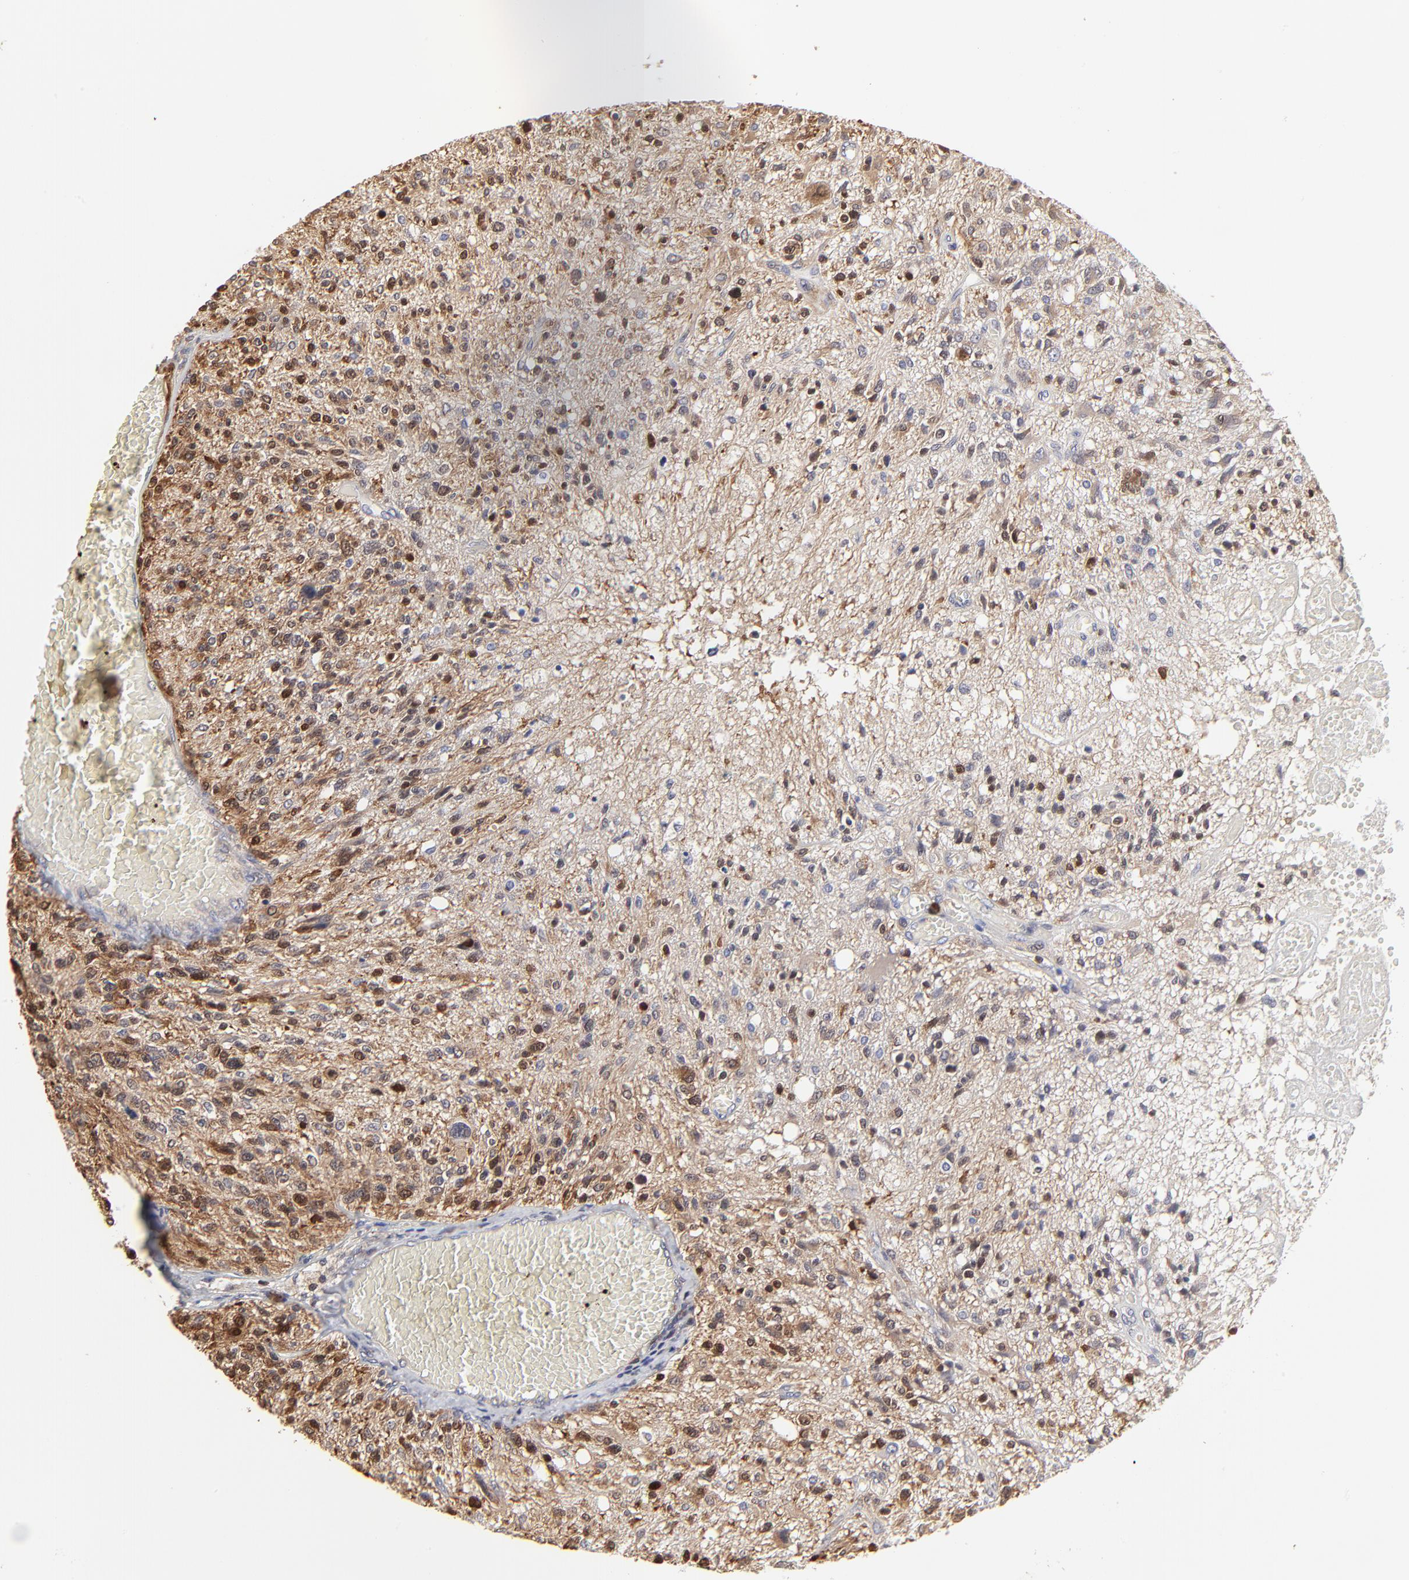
{"staining": {"intensity": "weak", "quantity": "<25%", "location": "cytoplasmic/membranous"}, "tissue": "glioma", "cell_type": "Tumor cells", "image_type": "cancer", "snomed": [{"axis": "morphology", "description": "Glioma, malignant, High grade"}, {"axis": "topography", "description": "Cerebral cortex"}], "caption": "The micrograph exhibits no significant positivity in tumor cells of glioma. (IHC, brightfield microscopy, high magnification).", "gene": "CASP3", "patient": {"sex": "male", "age": 76}}